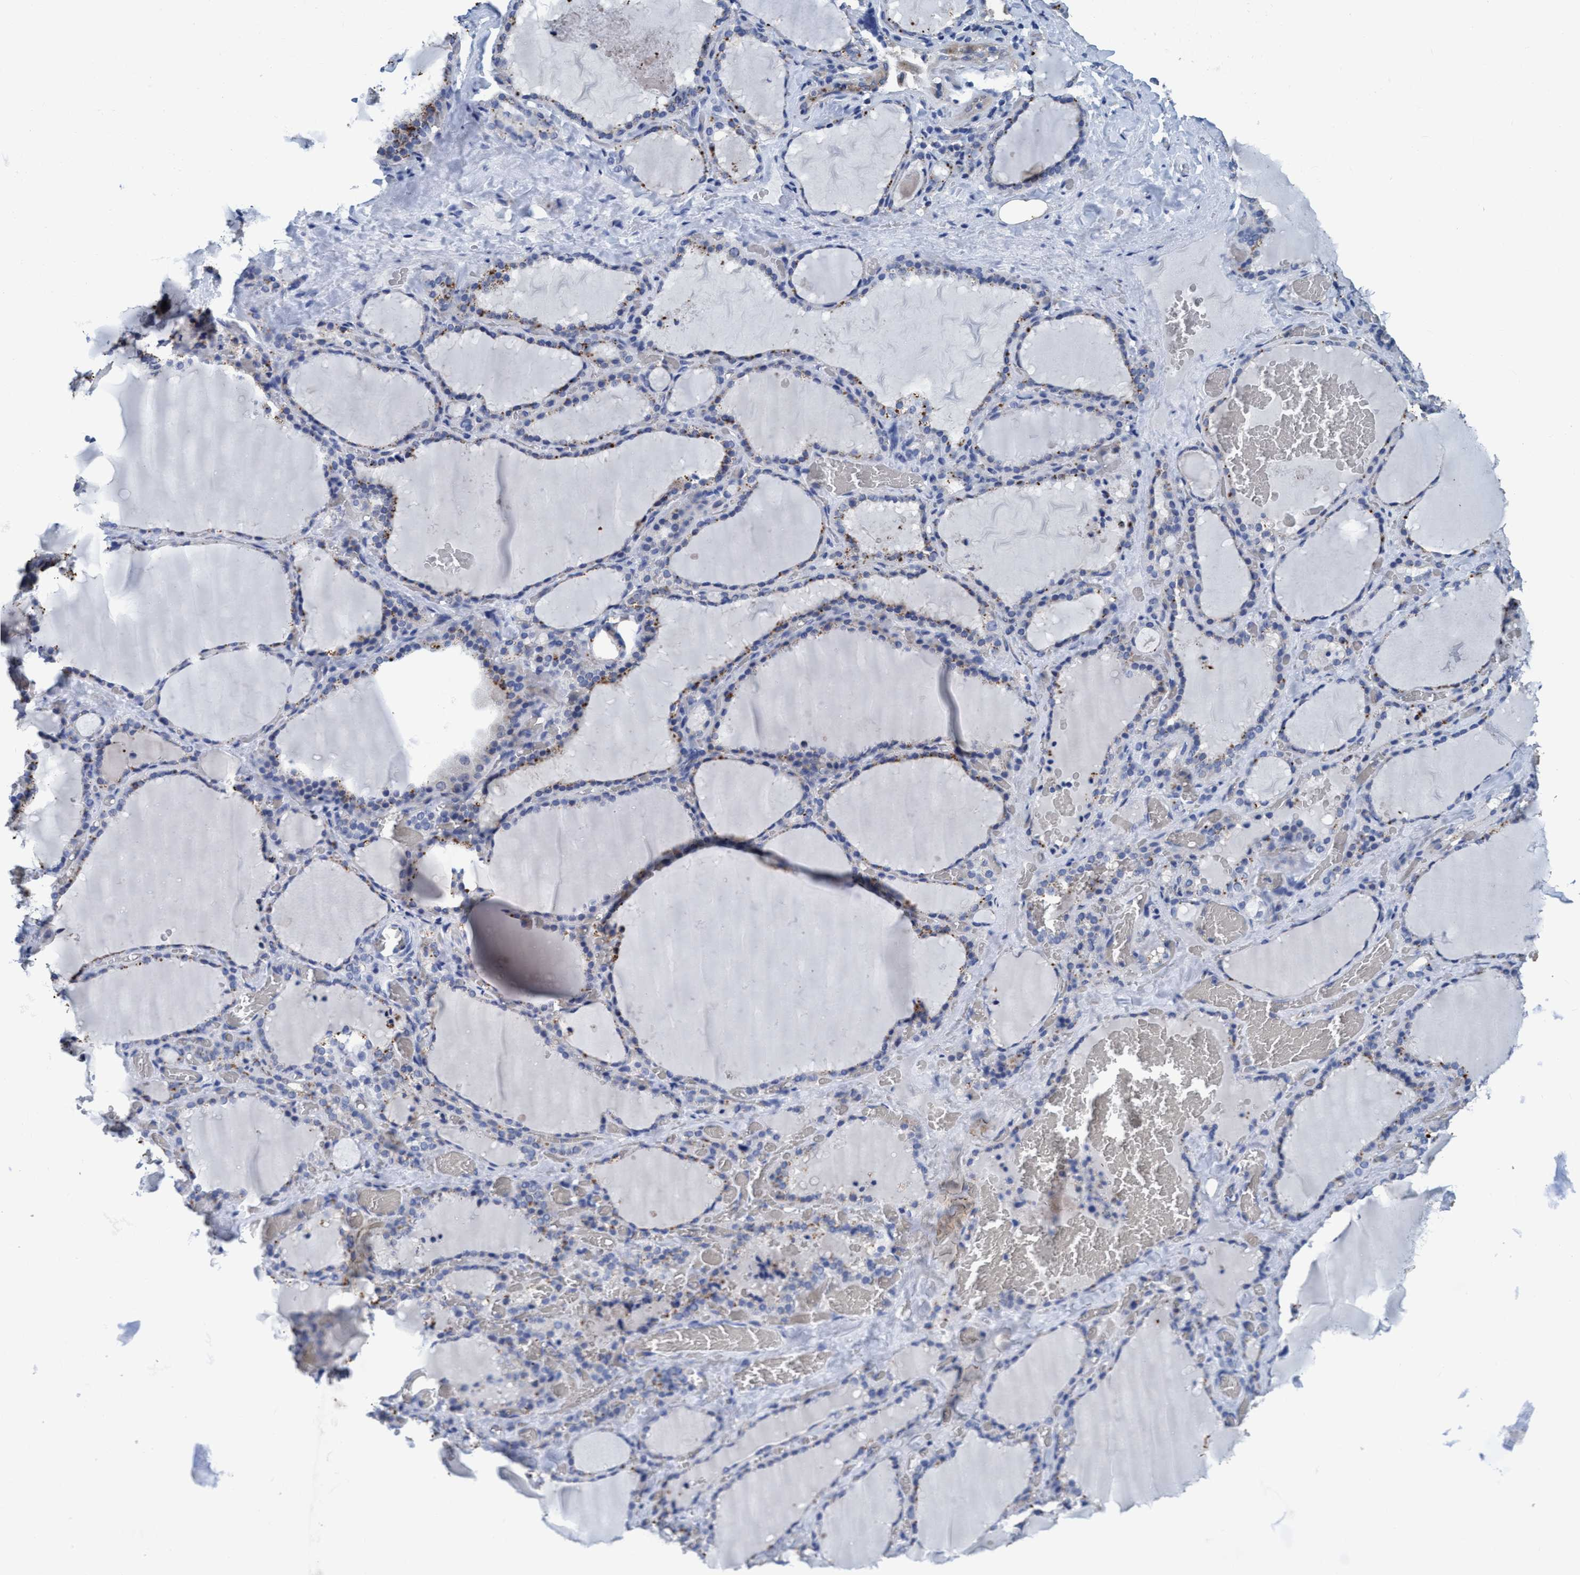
{"staining": {"intensity": "weak", "quantity": "<25%", "location": "cytoplasmic/membranous"}, "tissue": "thyroid gland", "cell_type": "Glandular cells", "image_type": "normal", "snomed": [{"axis": "morphology", "description": "Normal tissue, NOS"}, {"axis": "topography", "description": "Thyroid gland"}], "caption": "Thyroid gland stained for a protein using IHC displays no expression glandular cells.", "gene": "DNAI1", "patient": {"sex": "female", "age": 22}}